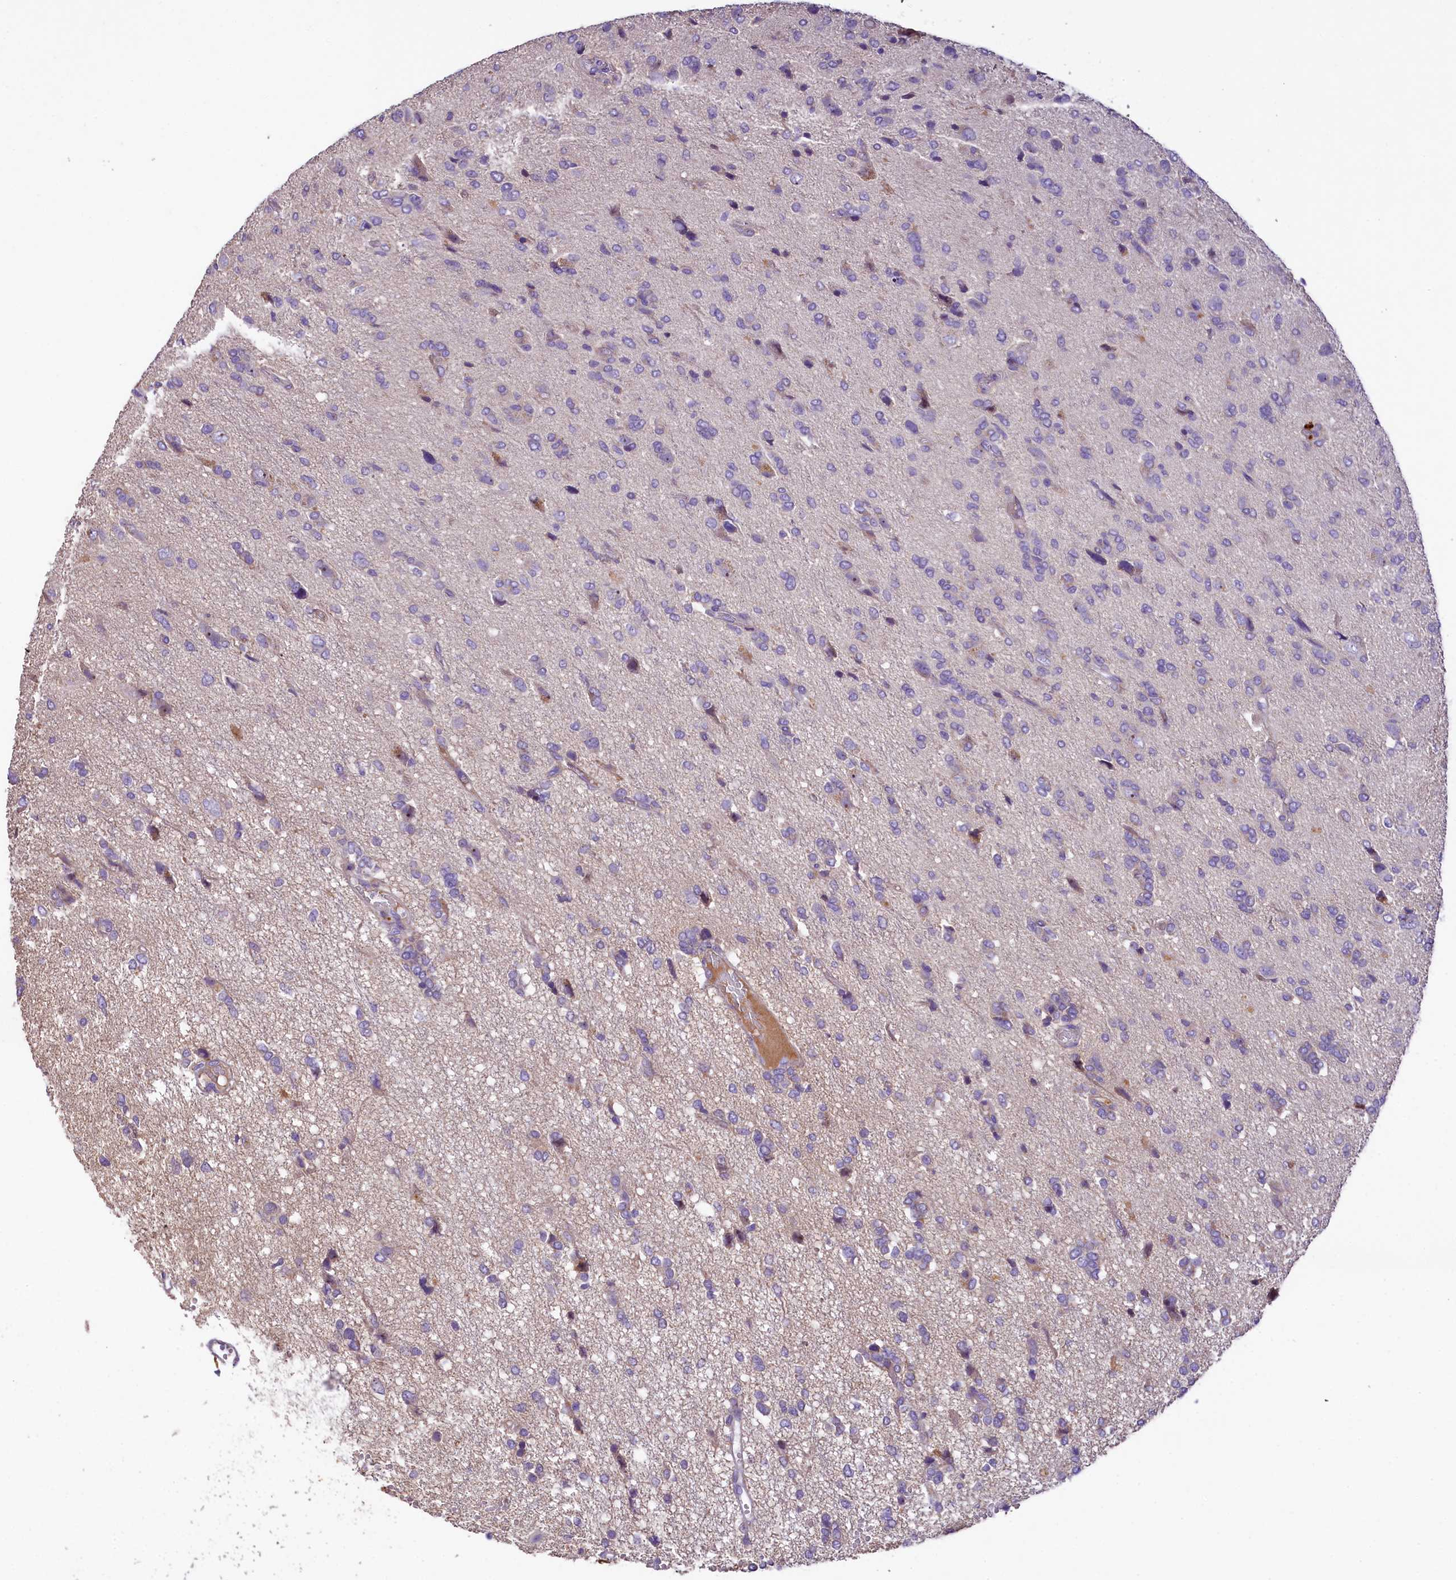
{"staining": {"intensity": "negative", "quantity": "none", "location": "none"}, "tissue": "glioma", "cell_type": "Tumor cells", "image_type": "cancer", "snomed": [{"axis": "morphology", "description": "Glioma, malignant, High grade"}, {"axis": "topography", "description": "Brain"}], "caption": "Immunohistochemistry histopathology image of neoplastic tissue: high-grade glioma (malignant) stained with DAB demonstrates no significant protein positivity in tumor cells. (DAB IHC visualized using brightfield microscopy, high magnification).", "gene": "UBXN6", "patient": {"sex": "female", "age": 59}}